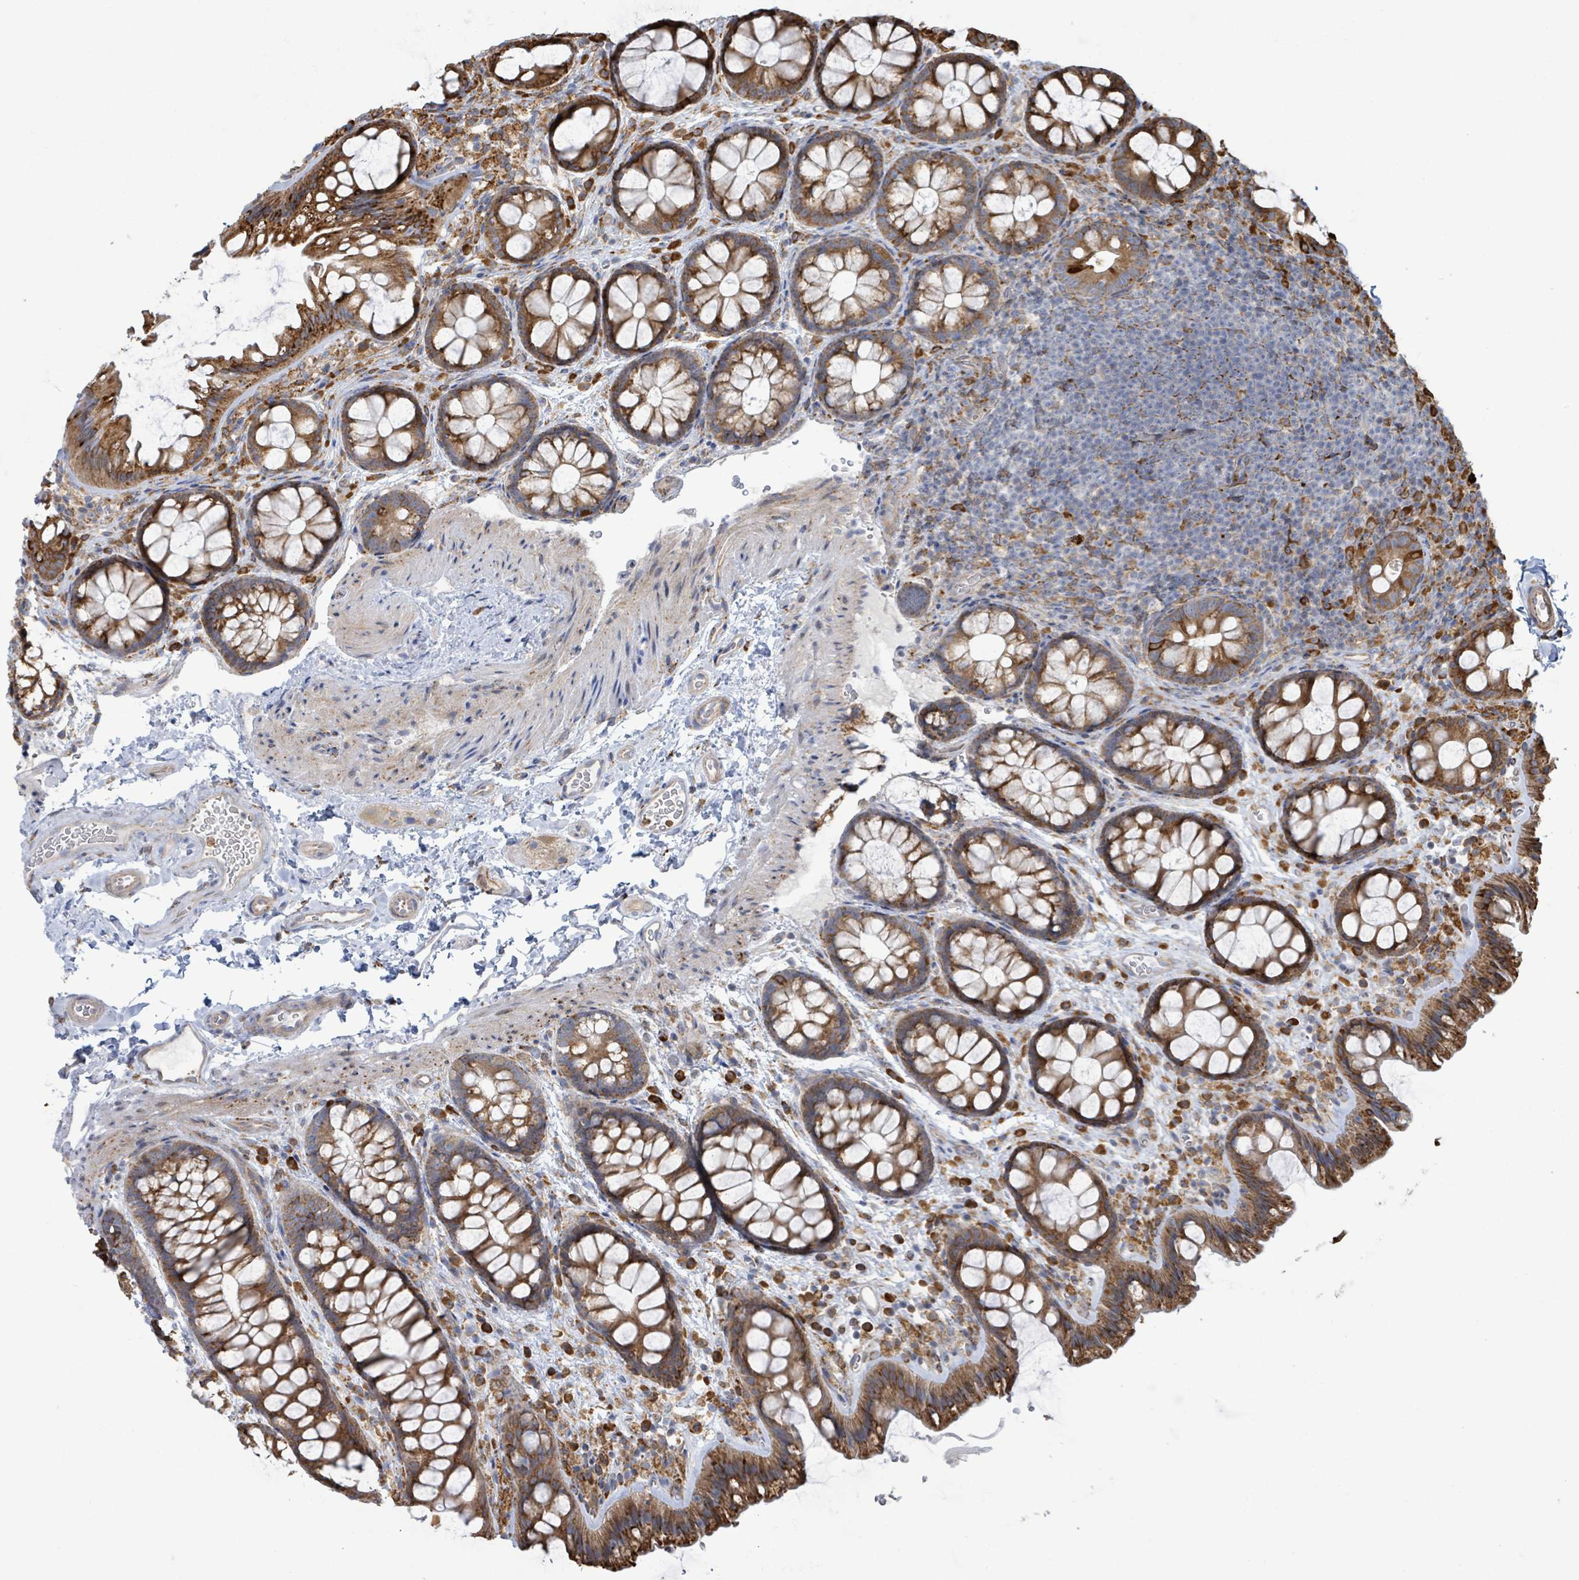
{"staining": {"intensity": "weak", "quantity": ">75%", "location": "cytoplasmic/membranous"}, "tissue": "colon", "cell_type": "Endothelial cells", "image_type": "normal", "snomed": [{"axis": "morphology", "description": "Normal tissue, NOS"}, {"axis": "topography", "description": "Colon"}], "caption": "High-magnification brightfield microscopy of benign colon stained with DAB (brown) and counterstained with hematoxylin (blue). endothelial cells exhibit weak cytoplasmic/membranous positivity is present in approximately>75% of cells. The staining is performed using DAB (3,3'-diaminobenzidine) brown chromogen to label protein expression. The nuclei are counter-stained blue using hematoxylin.", "gene": "RFPL4AL1", "patient": {"sex": "male", "age": 46}}